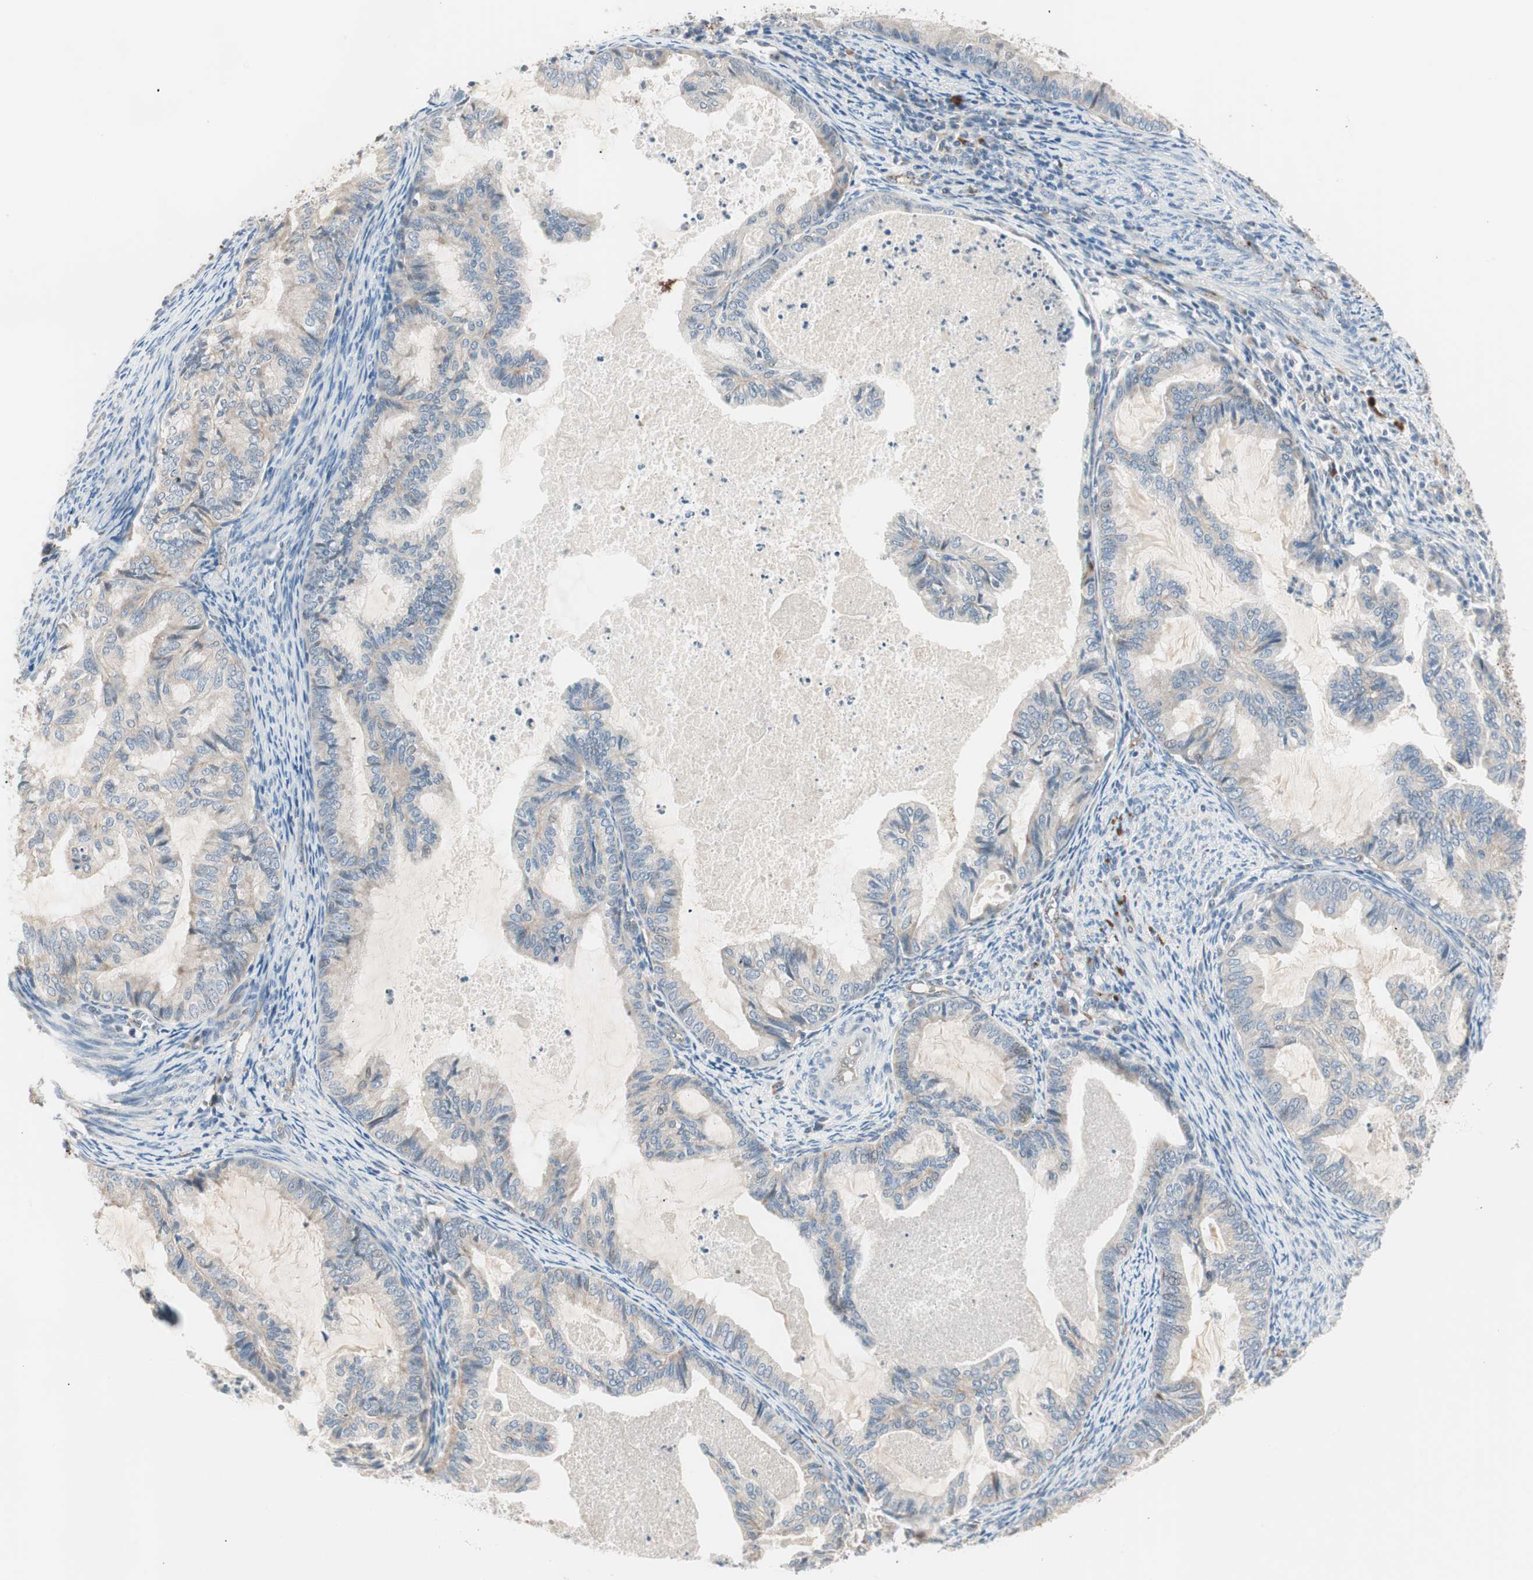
{"staining": {"intensity": "weak", "quantity": "25%-75%", "location": "cytoplasmic/membranous"}, "tissue": "cervical cancer", "cell_type": "Tumor cells", "image_type": "cancer", "snomed": [{"axis": "morphology", "description": "Normal tissue, NOS"}, {"axis": "morphology", "description": "Adenocarcinoma, NOS"}, {"axis": "topography", "description": "Cervix"}, {"axis": "topography", "description": "Endometrium"}], "caption": "Brown immunohistochemical staining in cervical cancer (adenocarcinoma) reveals weak cytoplasmic/membranous expression in about 25%-75% of tumor cells.", "gene": "FGFR4", "patient": {"sex": "female", "age": 86}}